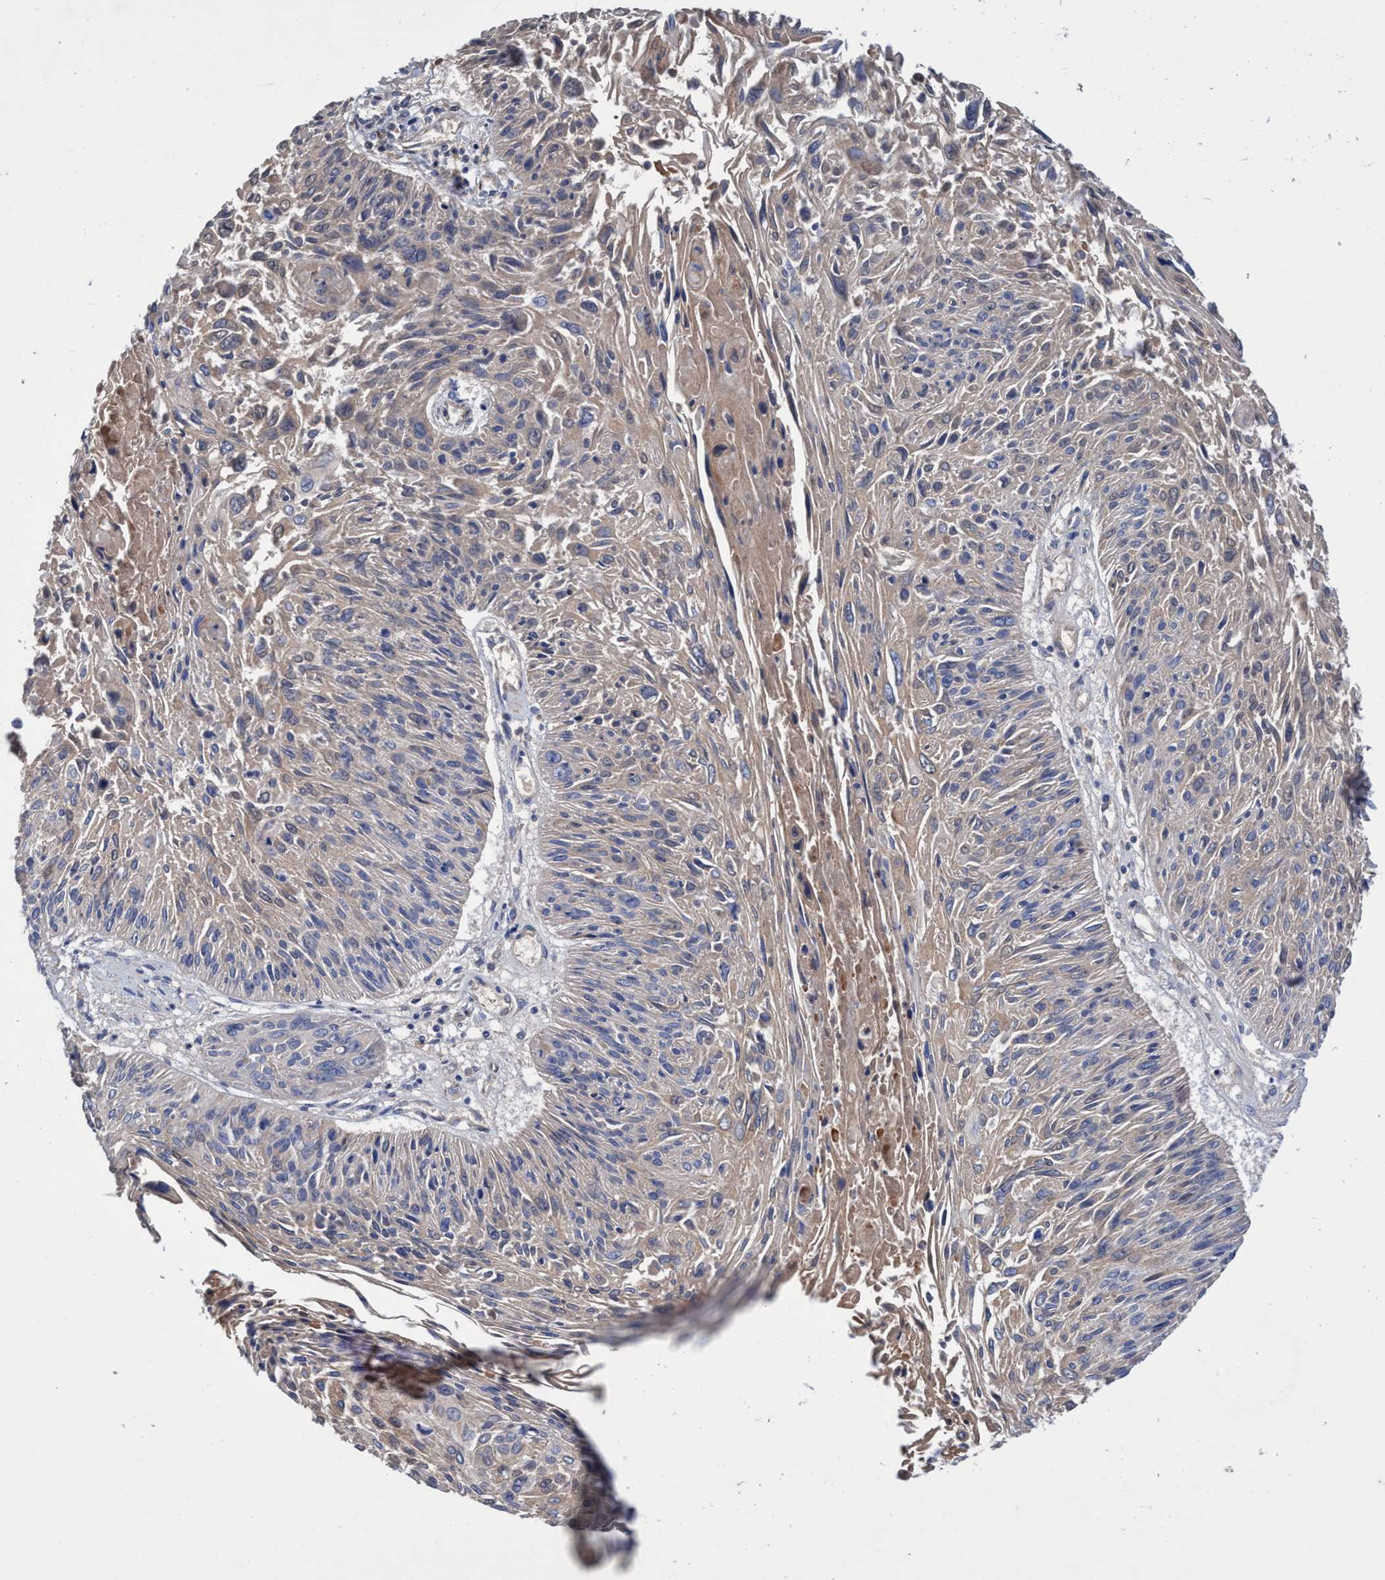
{"staining": {"intensity": "weak", "quantity": "<25%", "location": "cytoplasmic/membranous"}, "tissue": "cervical cancer", "cell_type": "Tumor cells", "image_type": "cancer", "snomed": [{"axis": "morphology", "description": "Squamous cell carcinoma, NOS"}, {"axis": "topography", "description": "Cervix"}], "caption": "Tumor cells show no significant expression in cervical cancer.", "gene": "RNF208", "patient": {"sex": "female", "age": 51}}